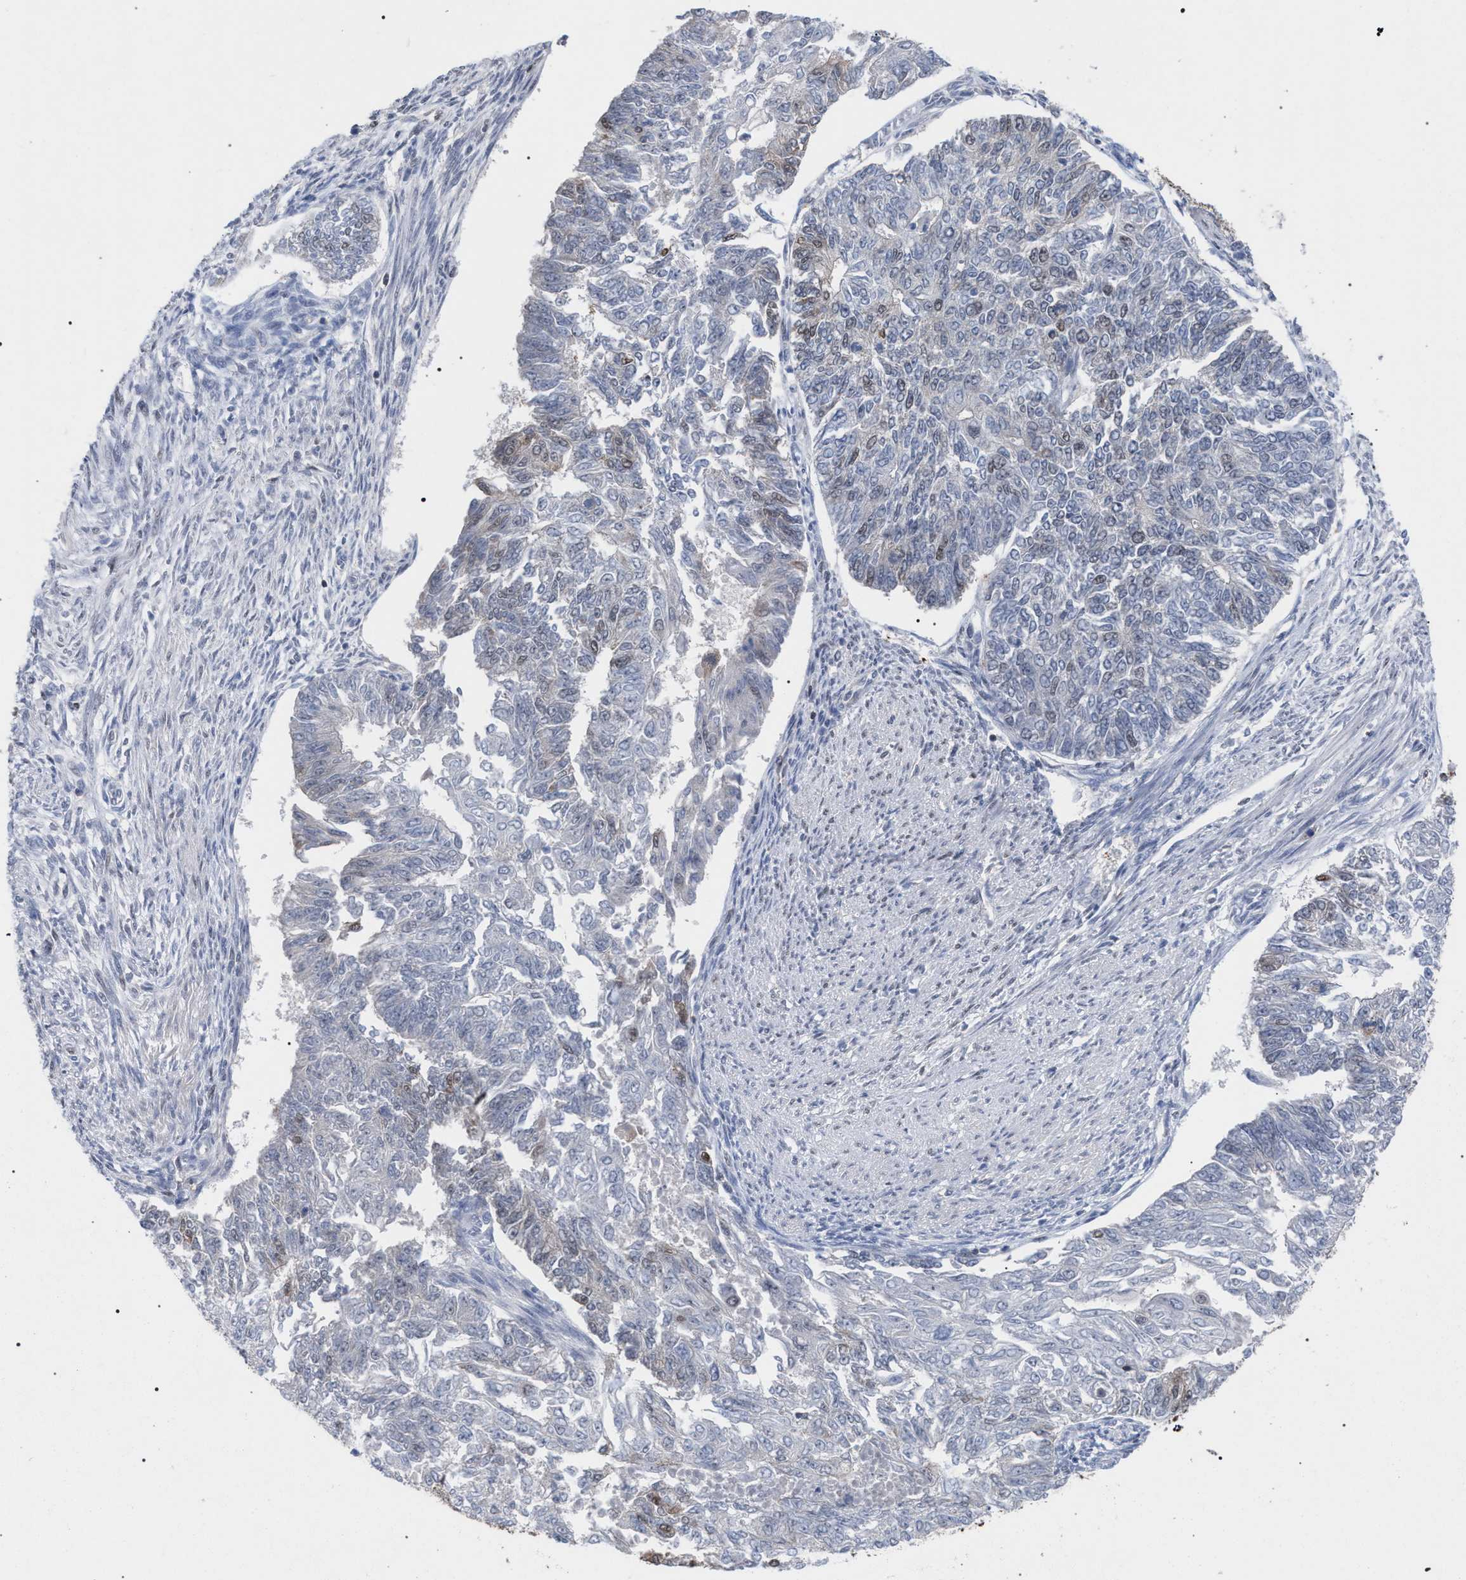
{"staining": {"intensity": "weak", "quantity": "<25%", "location": "nuclear"}, "tissue": "endometrial cancer", "cell_type": "Tumor cells", "image_type": "cancer", "snomed": [{"axis": "morphology", "description": "Adenocarcinoma, NOS"}, {"axis": "topography", "description": "Endometrium"}], "caption": "Immunohistochemistry of endometrial cancer (adenocarcinoma) exhibits no expression in tumor cells.", "gene": "SCAF4", "patient": {"sex": "female", "age": 32}}